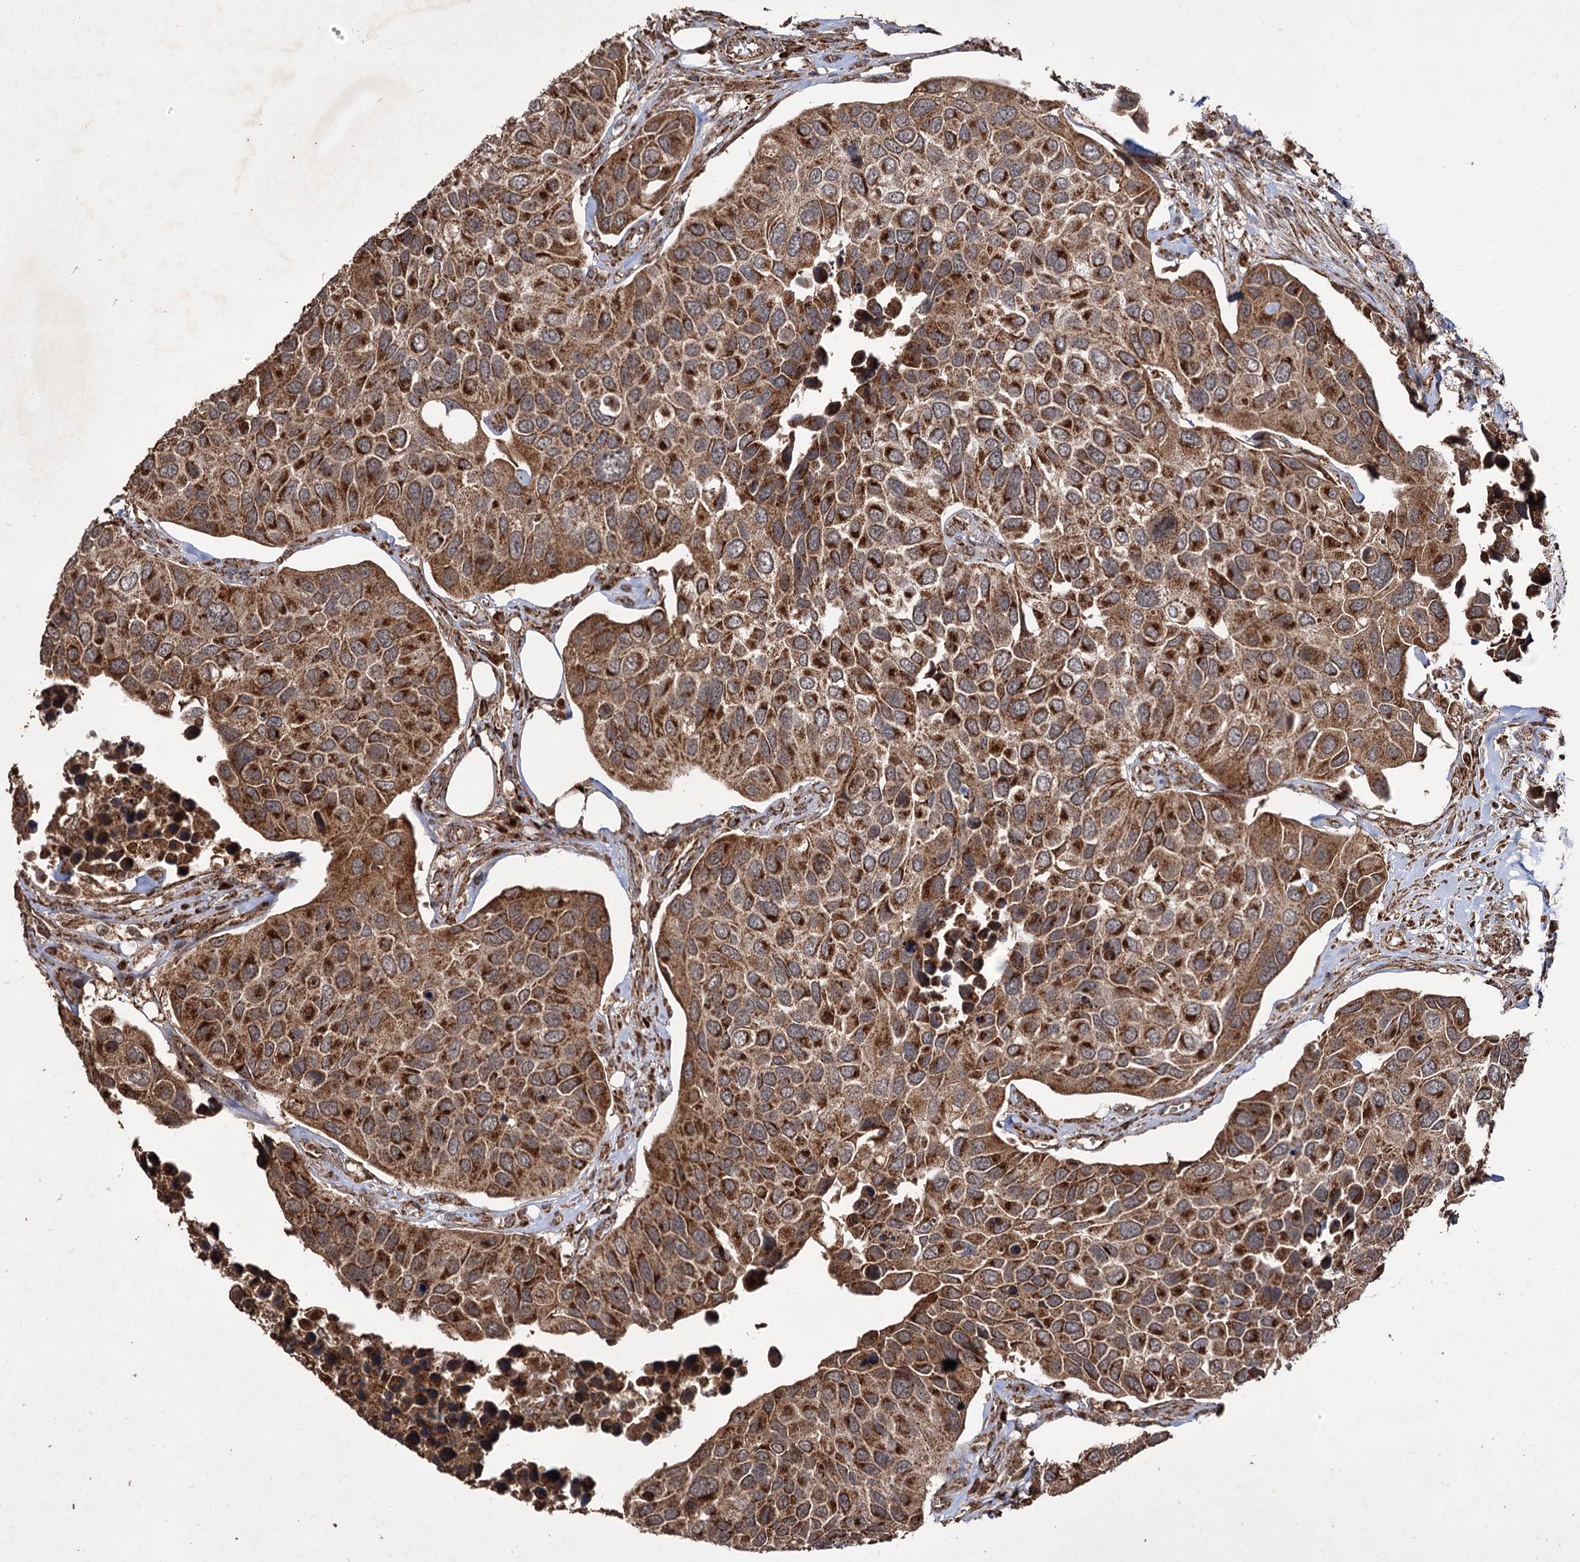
{"staining": {"intensity": "moderate", "quantity": ">75%", "location": "cytoplasmic/membranous"}, "tissue": "urothelial cancer", "cell_type": "Tumor cells", "image_type": "cancer", "snomed": [{"axis": "morphology", "description": "Urothelial carcinoma, High grade"}, {"axis": "topography", "description": "Urinary bladder"}], "caption": "High-power microscopy captured an immunohistochemistry micrograph of urothelial carcinoma (high-grade), revealing moderate cytoplasmic/membranous staining in approximately >75% of tumor cells. (DAB IHC, brown staining for protein, blue staining for nuclei).", "gene": "IPO4", "patient": {"sex": "male", "age": 74}}